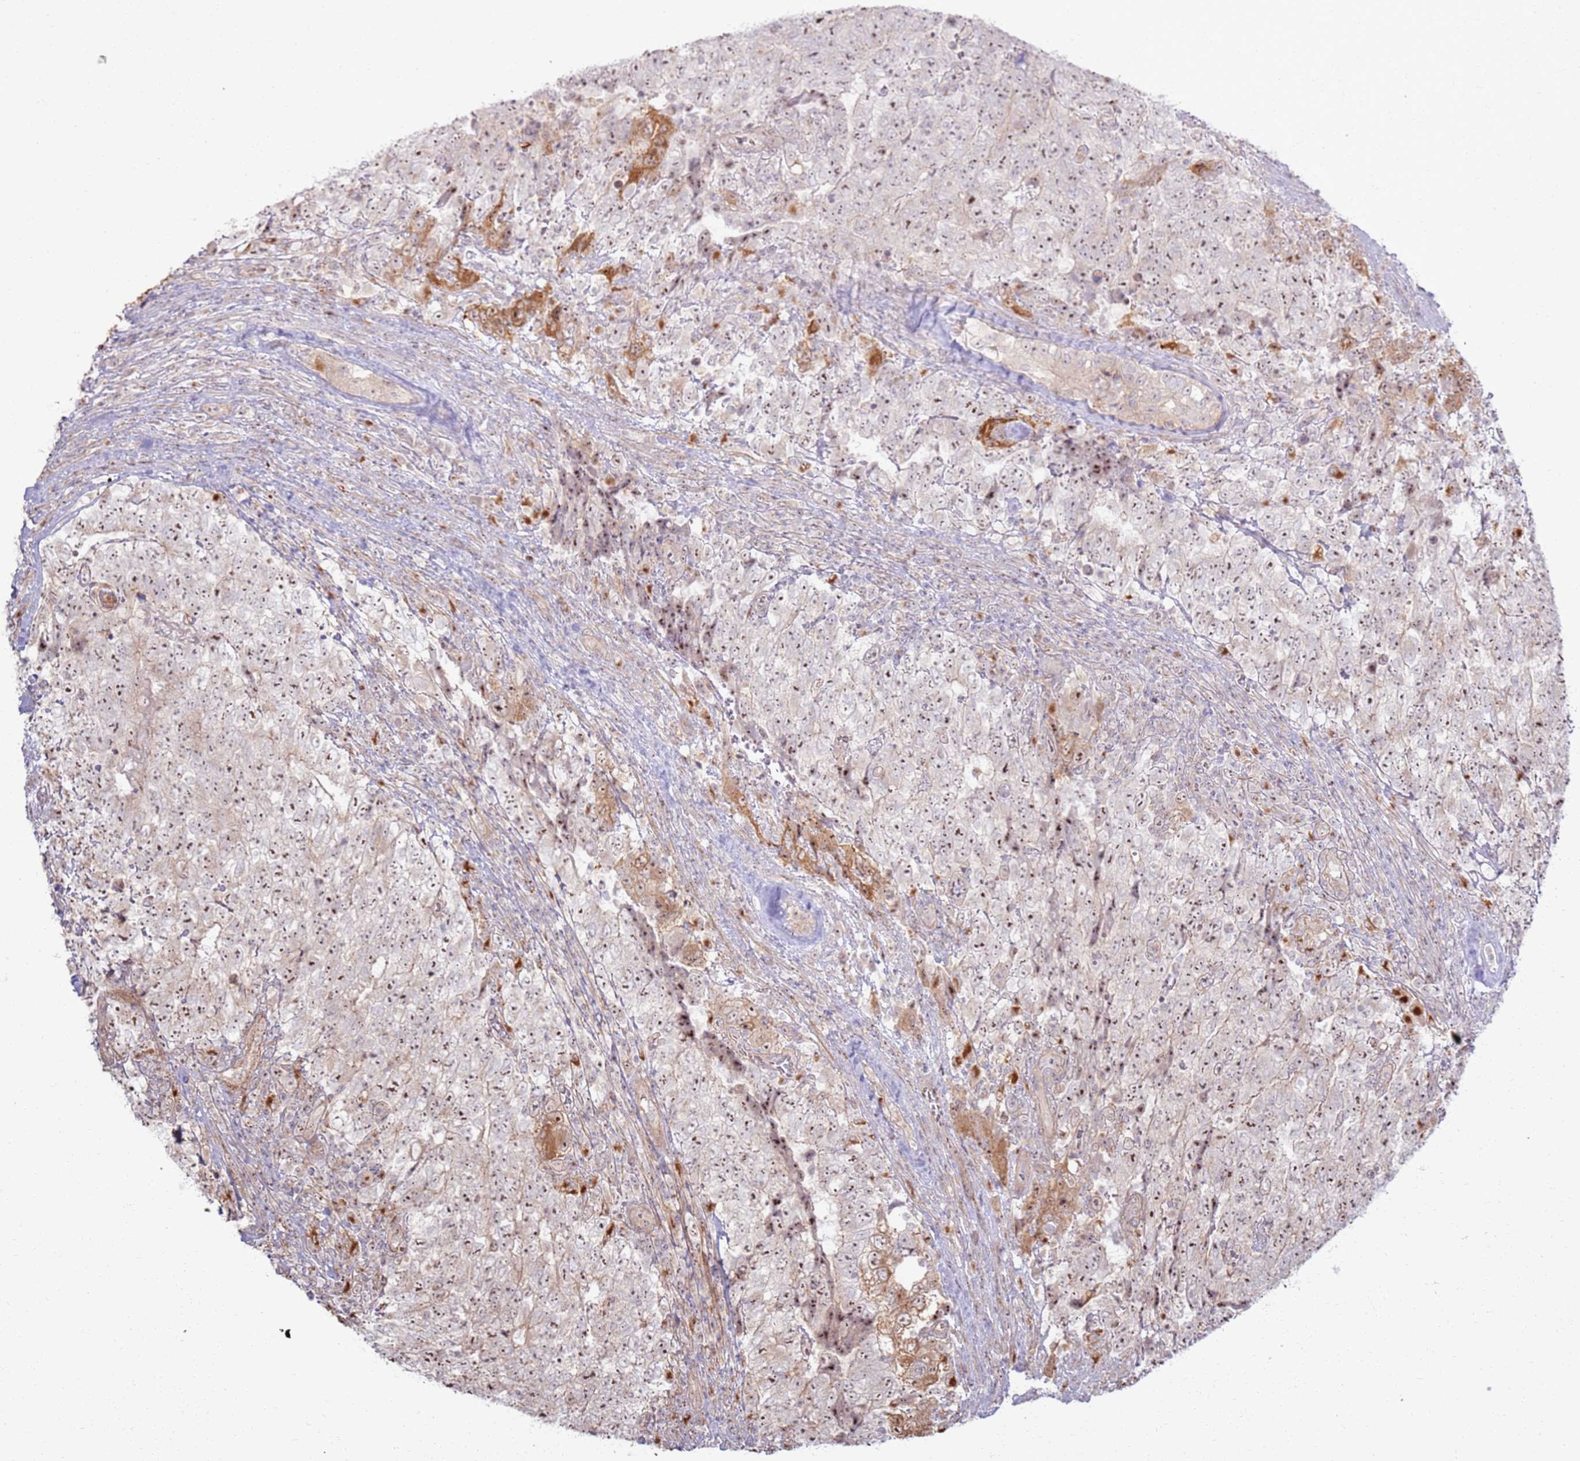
{"staining": {"intensity": "moderate", "quantity": "25%-75%", "location": "nuclear"}, "tissue": "testis cancer", "cell_type": "Tumor cells", "image_type": "cancer", "snomed": [{"axis": "morphology", "description": "Carcinoma, Embryonal, NOS"}, {"axis": "topography", "description": "Testis"}], "caption": "This is a micrograph of immunohistochemistry staining of testis cancer (embryonal carcinoma), which shows moderate expression in the nuclear of tumor cells.", "gene": "CNPY1", "patient": {"sex": "male", "age": 34}}